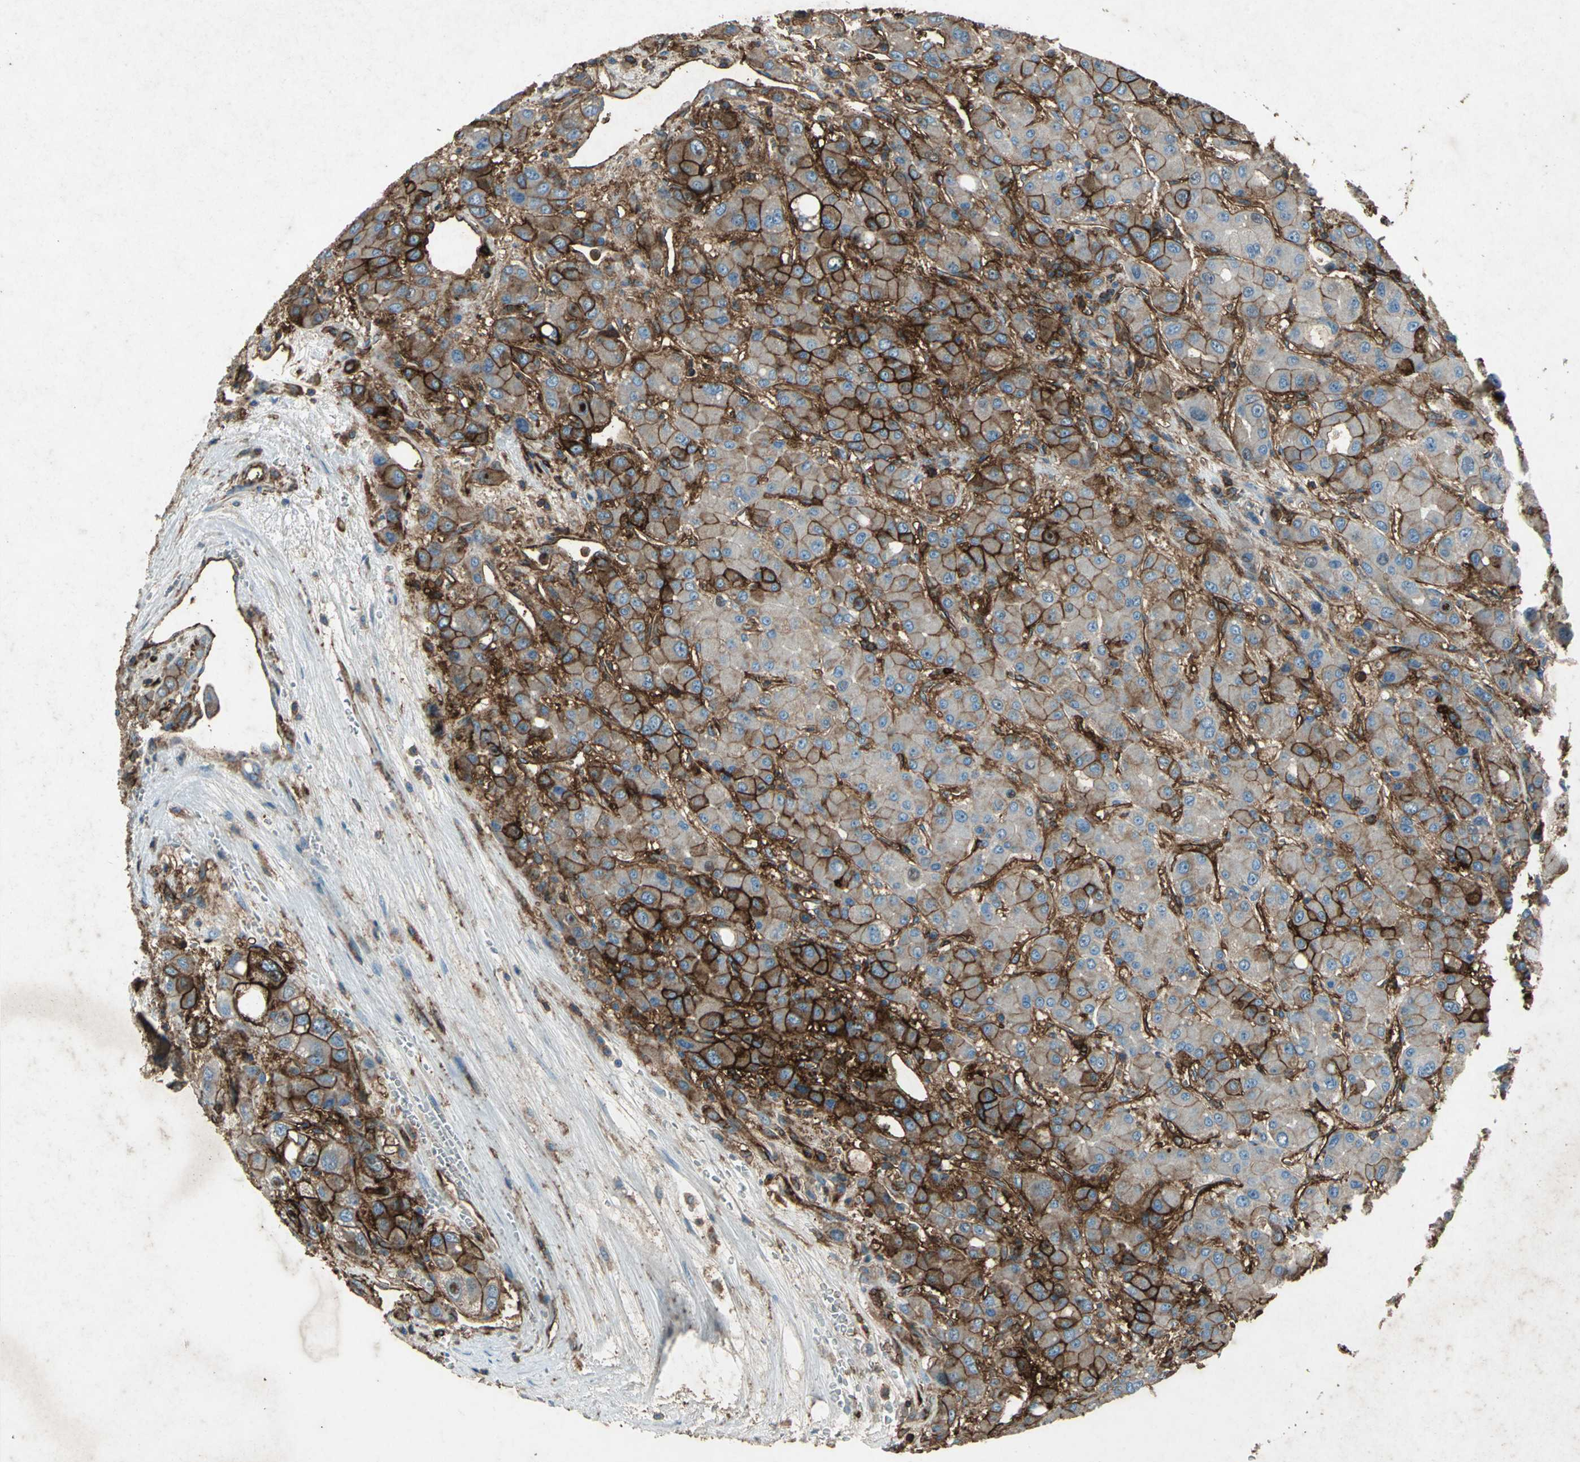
{"staining": {"intensity": "strong", "quantity": ">75%", "location": "cytoplasmic/membranous"}, "tissue": "liver cancer", "cell_type": "Tumor cells", "image_type": "cancer", "snomed": [{"axis": "morphology", "description": "Carcinoma, Hepatocellular, NOS"}, {"axis": "topography", "description": "Liver"}], "caption": "The micrograph exhibits staining of hepatocellular carcinoma (liver), revealing strong cytoplasmic/membranous protein expression (brown color) within tumor cells. Using DAB (3,3'-diaminobenzidine) (brown) and hematoxylin (blue) stains, captured at high magnification using brightfield microscopy.", "gene": "CCR6", "patient": {"sex": "male", "age": 55}}